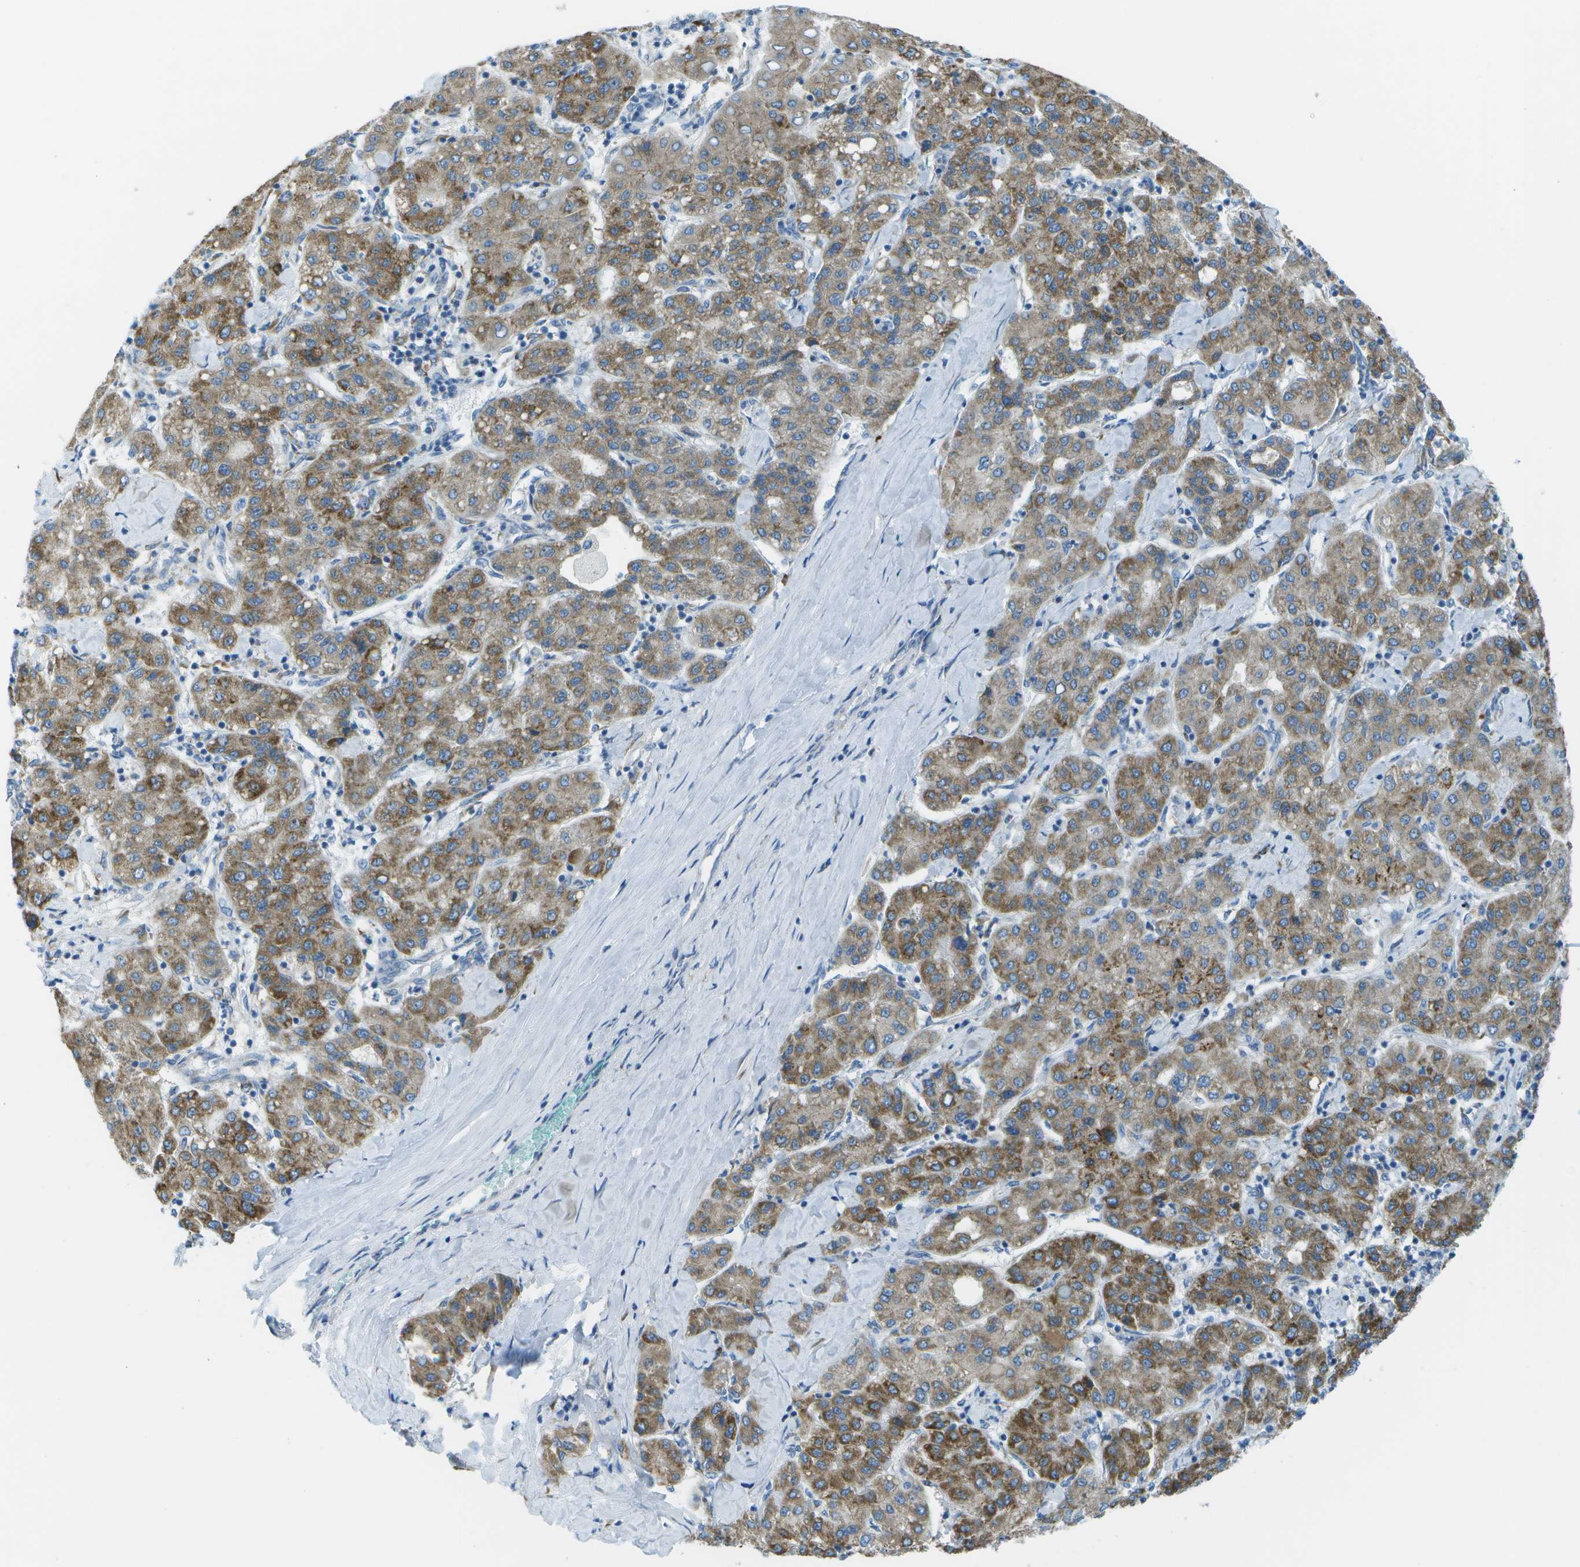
{"staining": {"intensity": "moderate", "quantity": ">75%", "location": "cytoplasmic/membranous"}, "tissue": "liver cancer", "cell_type": "Tumor cells", "image_type": "cancer", "snomed": [{"axis": "morphology", "description": "Carcinoma, Hepatocellular, NOS"}, {"axis": "topography", "description": "Liver"}], "caption": "Tumor cells show medium levels of moderate cytoplasmic/membranous expression in about >75% of cells in liver cancer (hepatocellular carcinoma).", "gene": "KCTD3", "patient": {"sex": "male", "age": 65}}